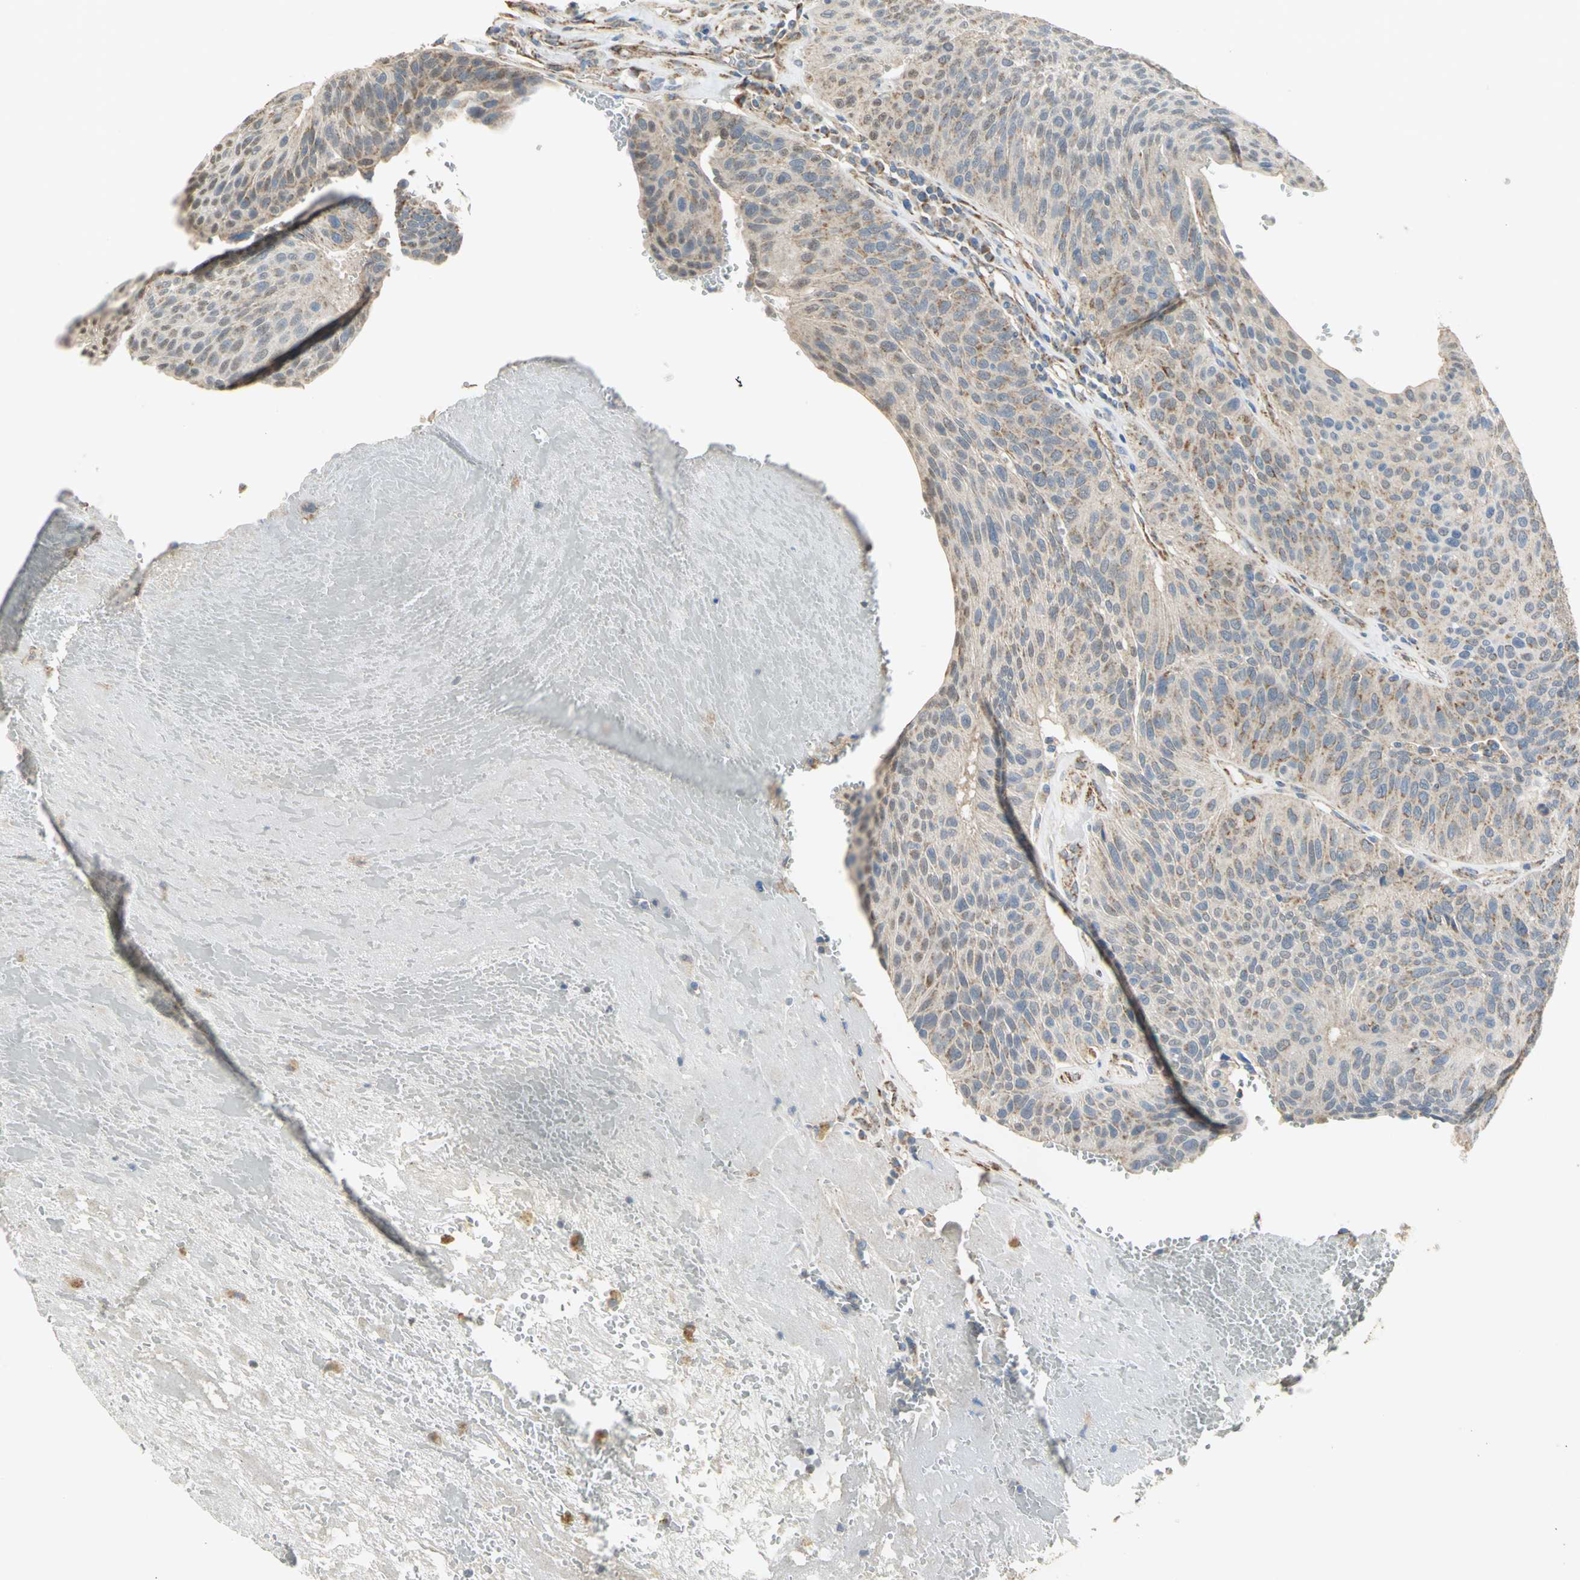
{"staining": {"intensity": "weak", "quantity": ">75%", "location": "cytoplasmic/membranous"}, "tissue": "urothelial cancer", "cell_type": "Tumor cells", "image_type": "cancer", "snomed": [{"axis": "morphology", "description": "Urothelial carcinoma, High grade"}, {"axis": "topography", "description": "Urinary bladder"}], "caption": "A brown stain highlights weak cytoplasmic/membranous staining of a protein in human high-grade urothelial carcinoma tumor cells. The protein is stained brown, and the nuclei are stained in blue (DAB IHC with brightfield microscopy, high magnification).", "gene": "NDUFB5", "patient": {"sex": "male", "age": 66}}